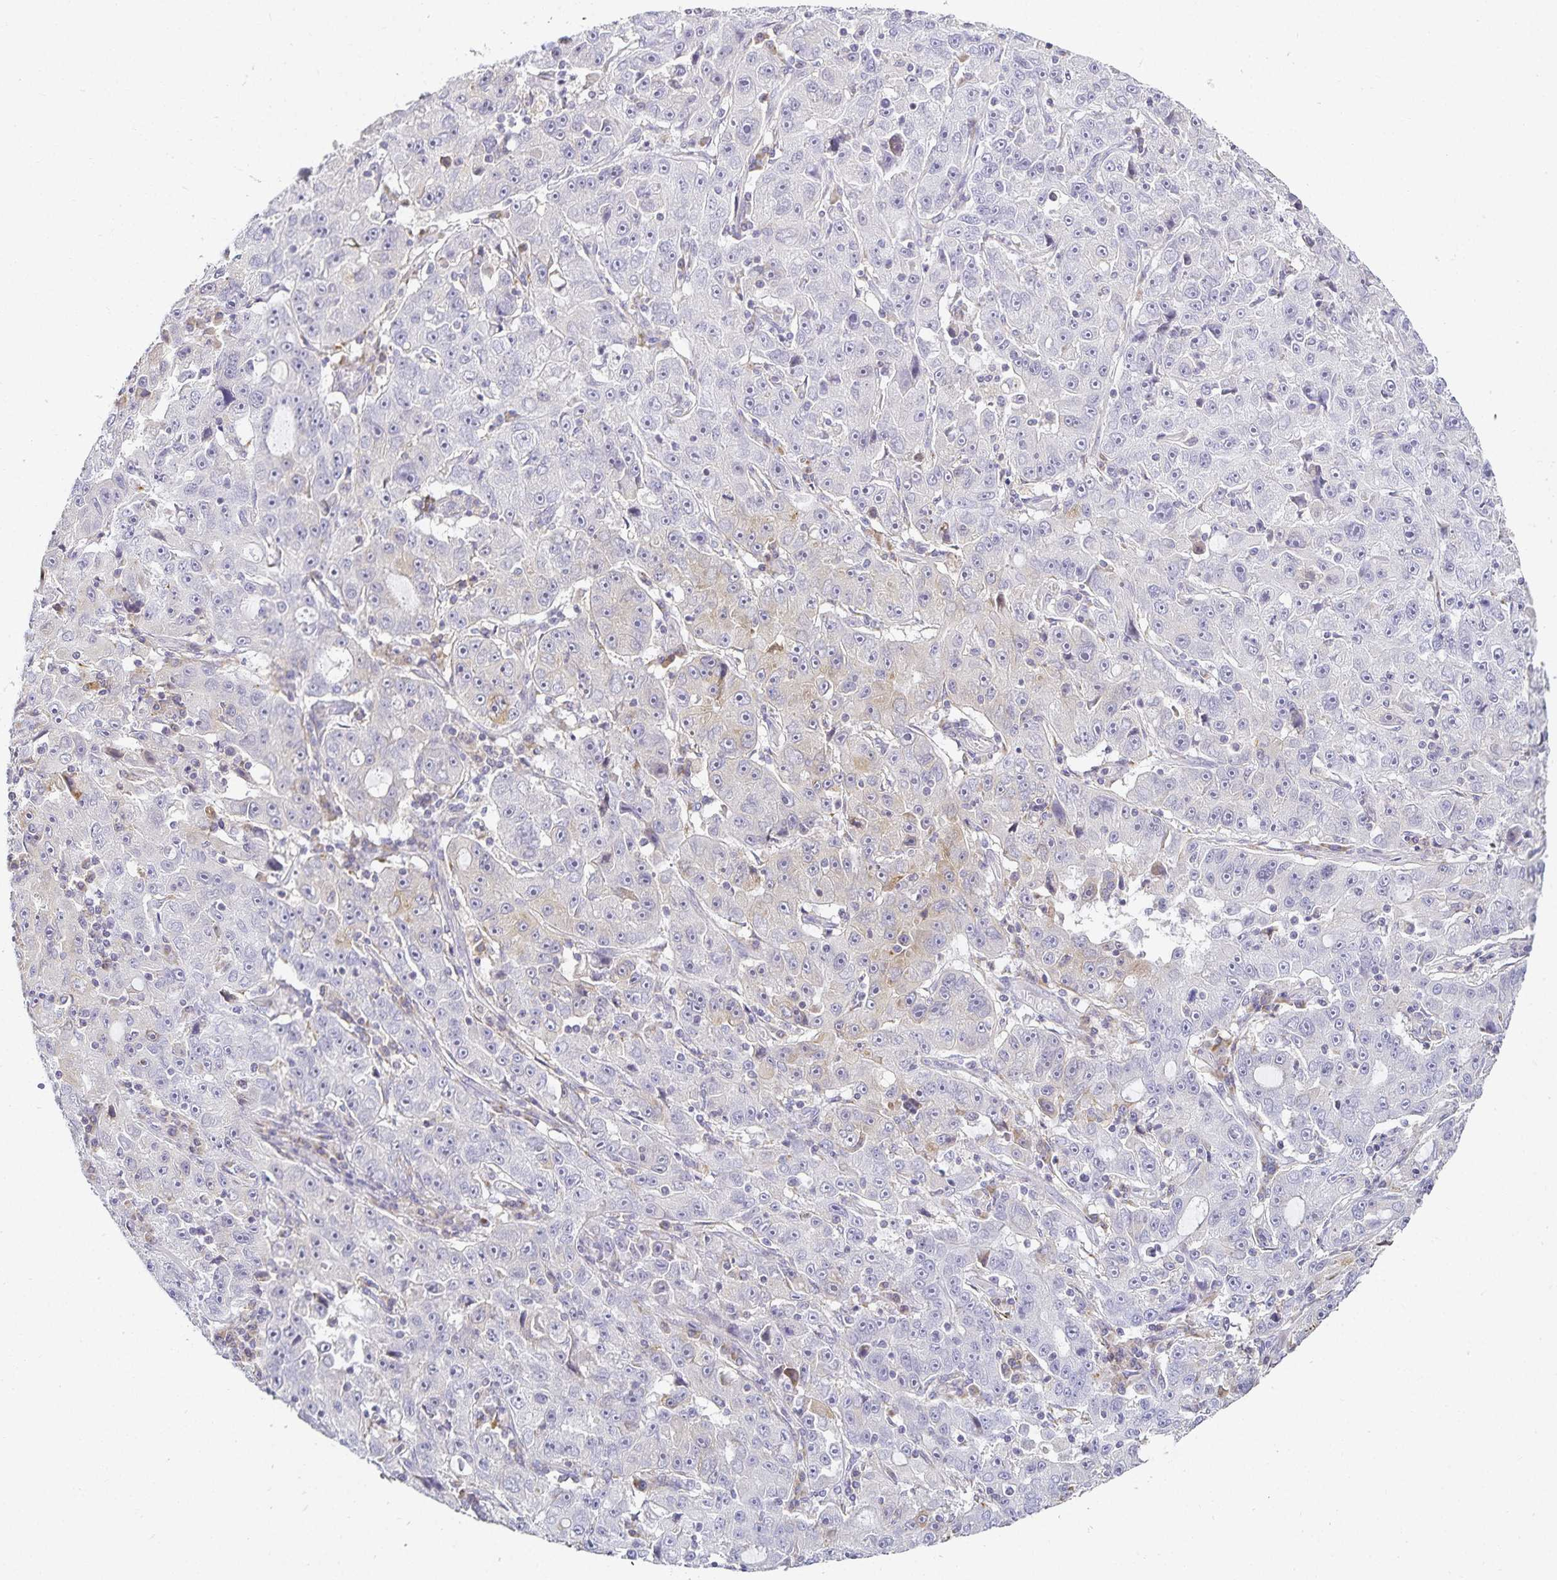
{"staining": {"intensity": "negative", "quantity": "none", "location": "none"}, "tissue": "lung cancer", "cell_type": "Tumor cells", "image_type": "cancer", "snomed": [{"axis": "morphology", "description": "Normal morphology"}, {"axis": "morphology", "description": "Adenocarcinoma, NOS"}, {"axis": "topography", "description": "Lymph node"}, {"axis": "topography", "description": "Lung"}], "caption": "Tumor cells show no significant staining in lung adenocarcinoma.", "gene": "GP2", "patient": {"sex": "female", "age": 57}}